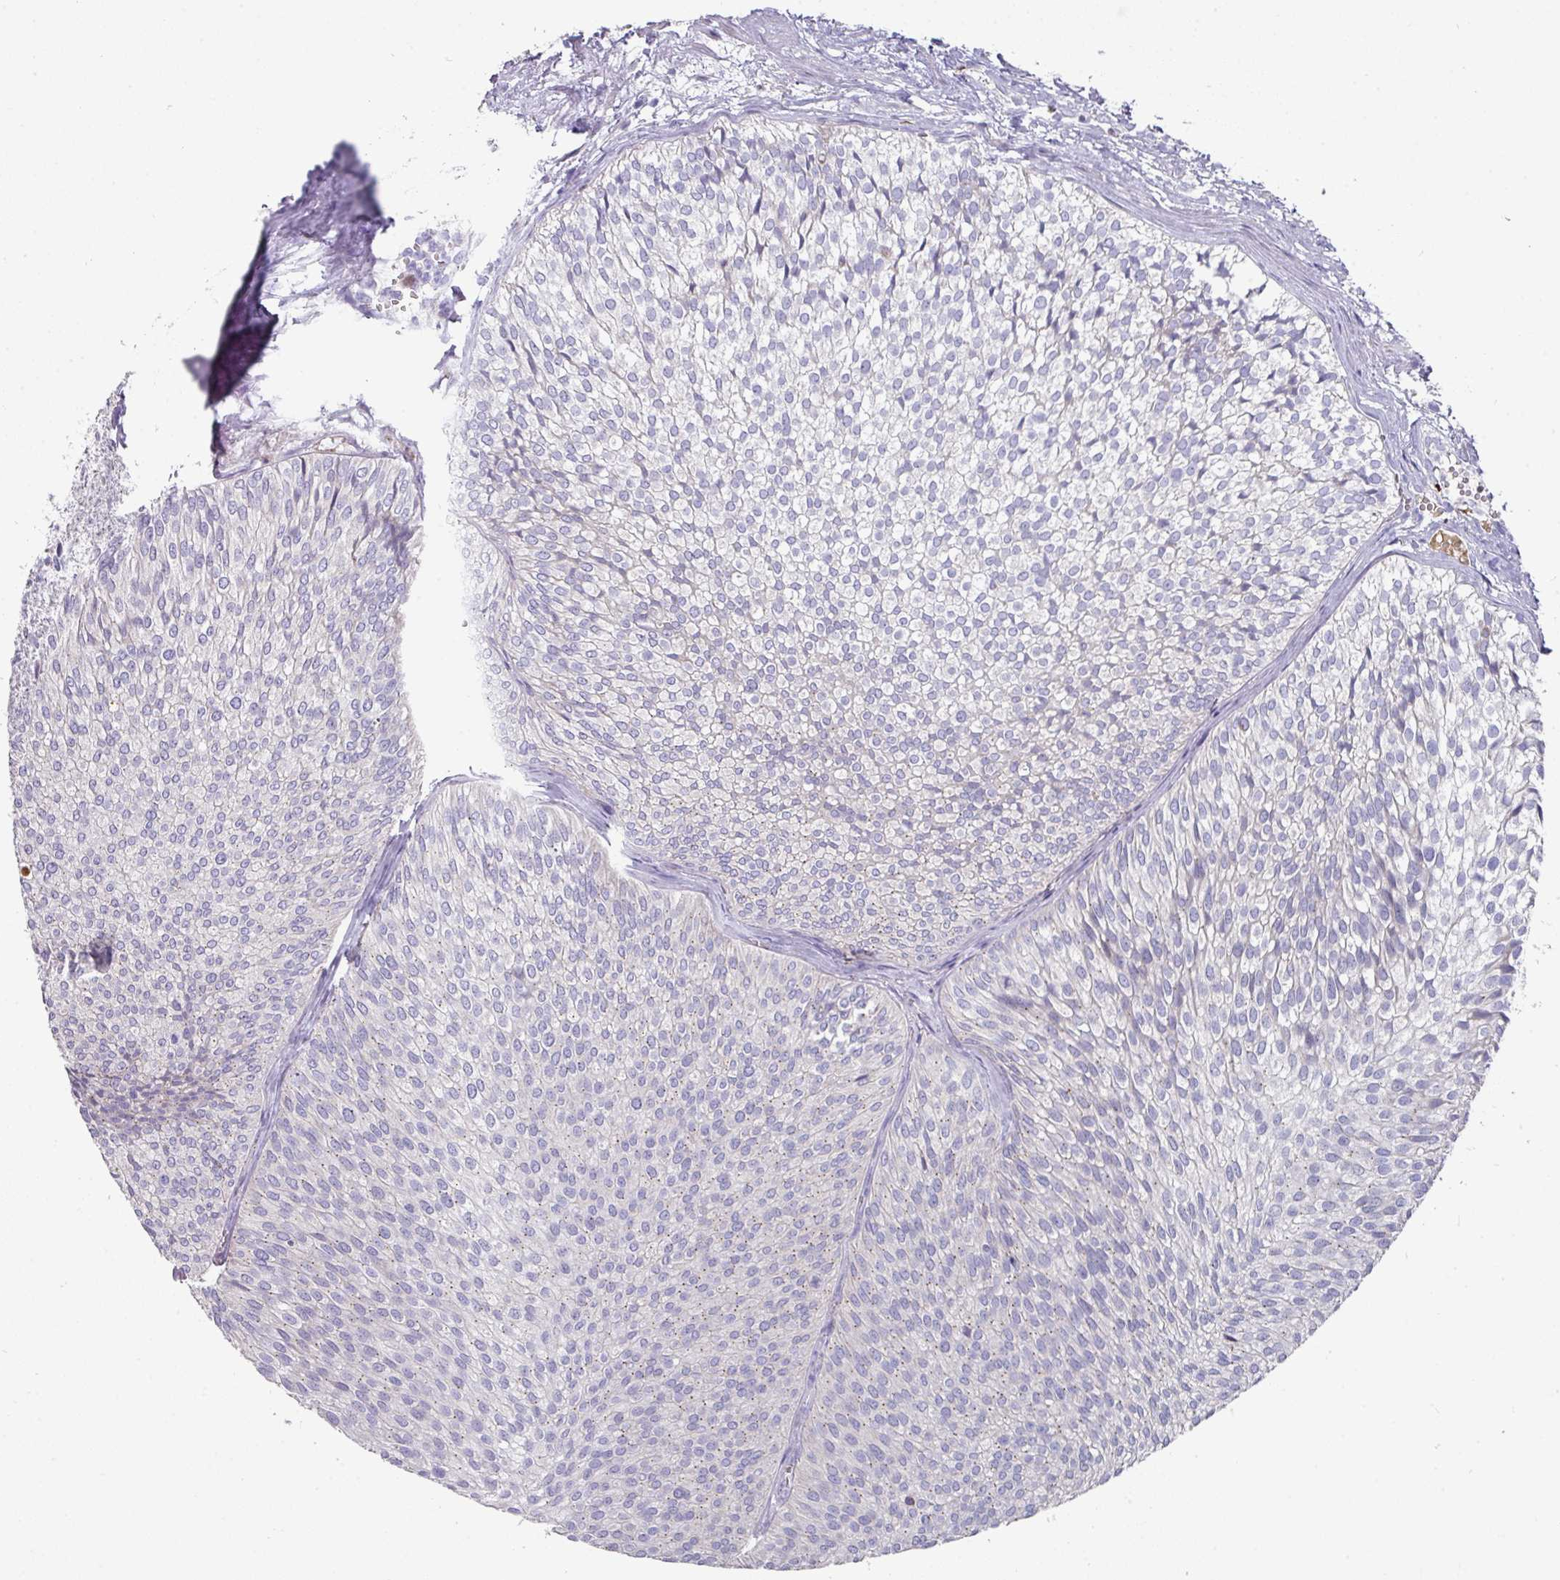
{"staining": {"intensity": "weak", "quantity": "<25%", "location": "cytoplasmic/membranous"}, "tissue": "urothelial cancer", "cell_type": "Tumor cells", "image_type": "cancer", "snomed": [{"axis": "morphology", "description": "Urothelial carcinoma, Low grade"}, {"axis": "topography", "description": "Urinary bladder"}], "caption": "Immunohistochemistry micrograph of neoplastic tissue: urothelial cancer stained with DAB (3,3'-diaminobenzidine) exhibits no significant protein staining in tumor cells.", "gene": "IL4R", "patient": {"sex": "male", "age": 91}}